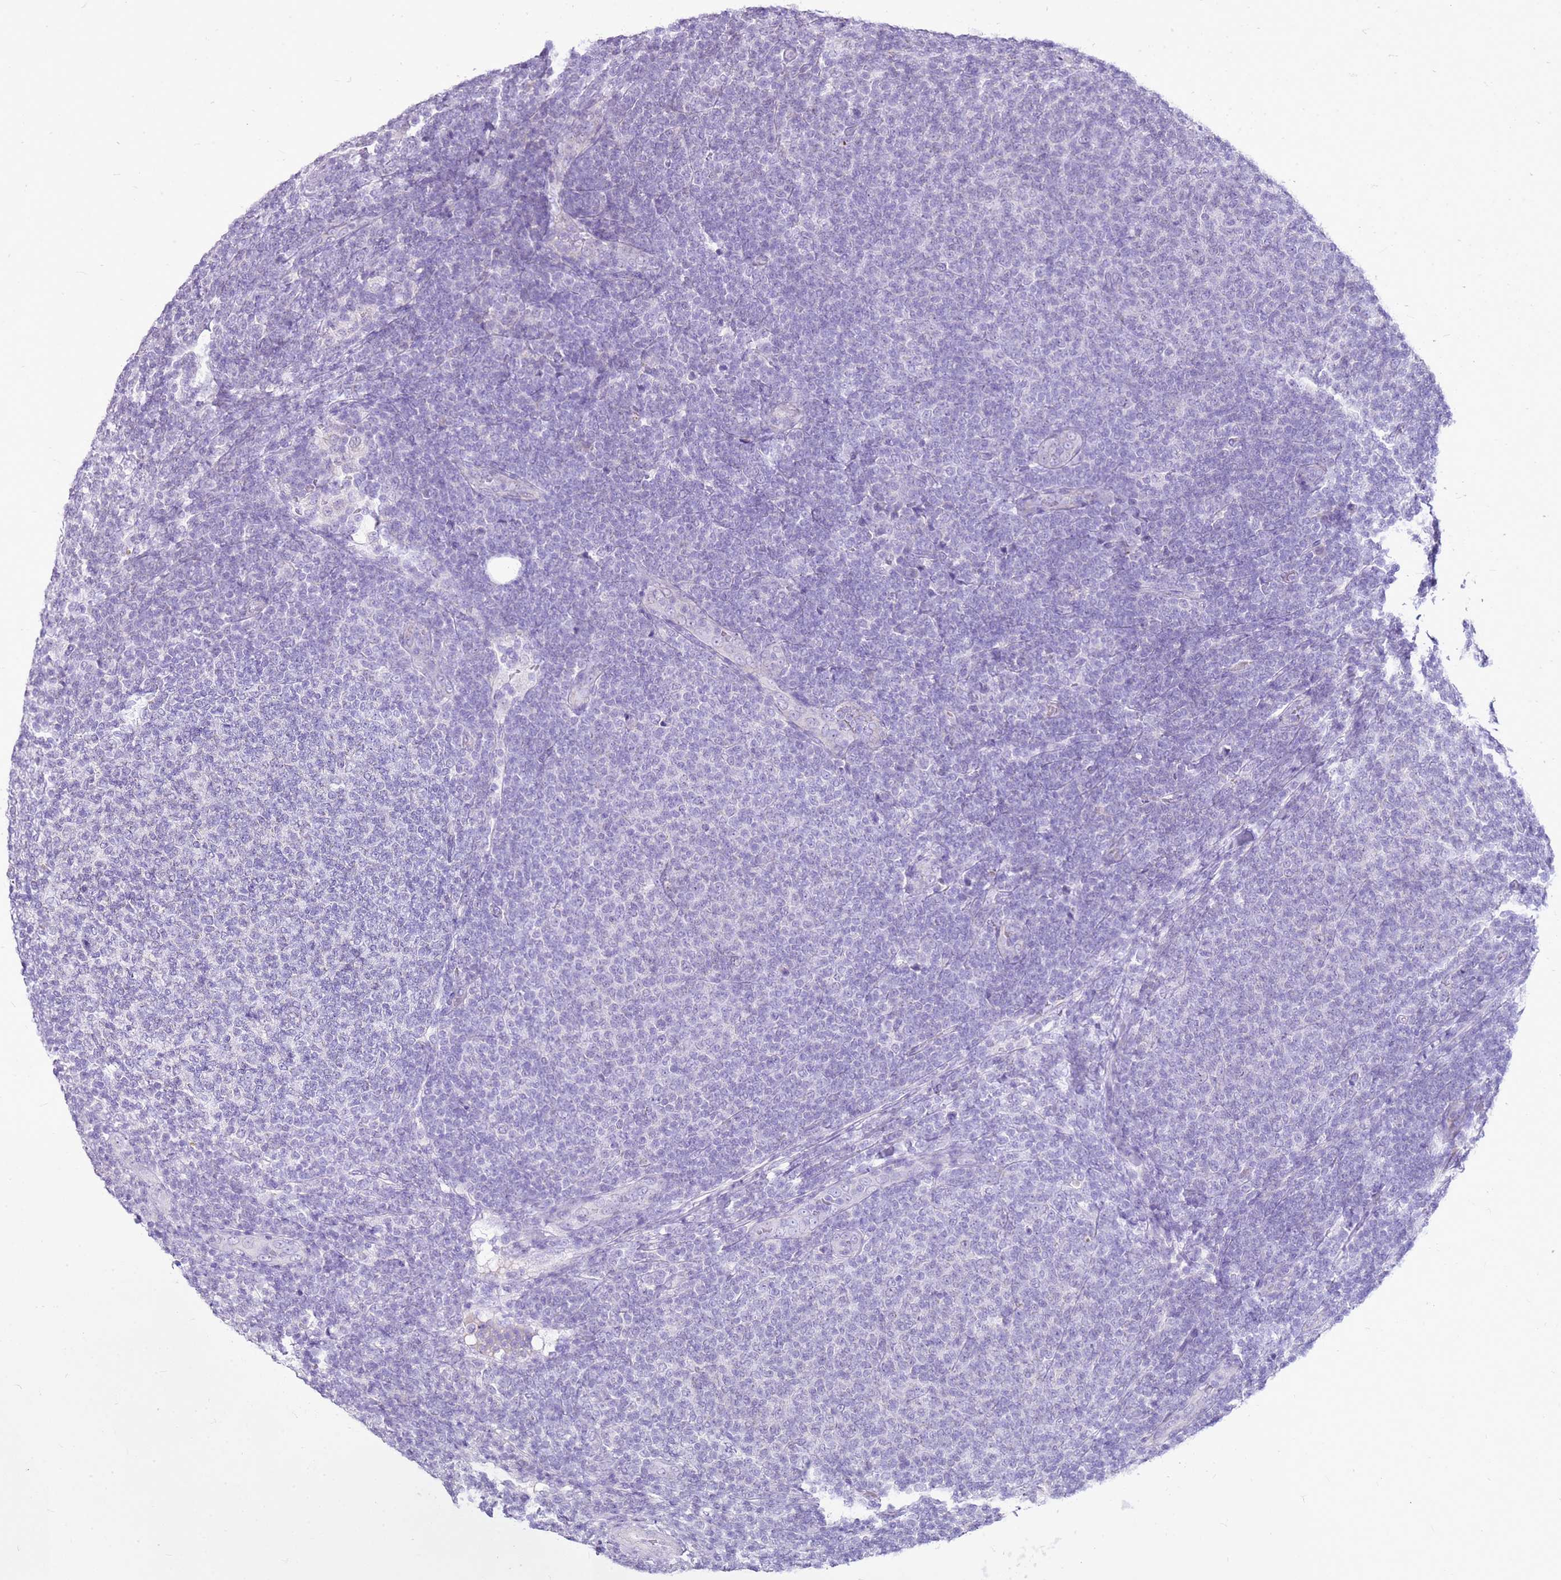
{"staining": {"intensity": "negative", "quantity": "none", "location": "none"}, "tissue": "lymphoma", "cell_type": "Tumor cells", "image_type": "cancer", "snomed": [{"axis": "morphology", "description": "Malignant lymphoma, non-Hodgkin's type, Low grade"}, {"axis": "topography", "description": "Lymph node"}], "caption": "Micrograph shows no significant protein staining in tumor cells of lymphoma.", "gene": "FABP2", "patient": {"sex": "male", "age": 66}}